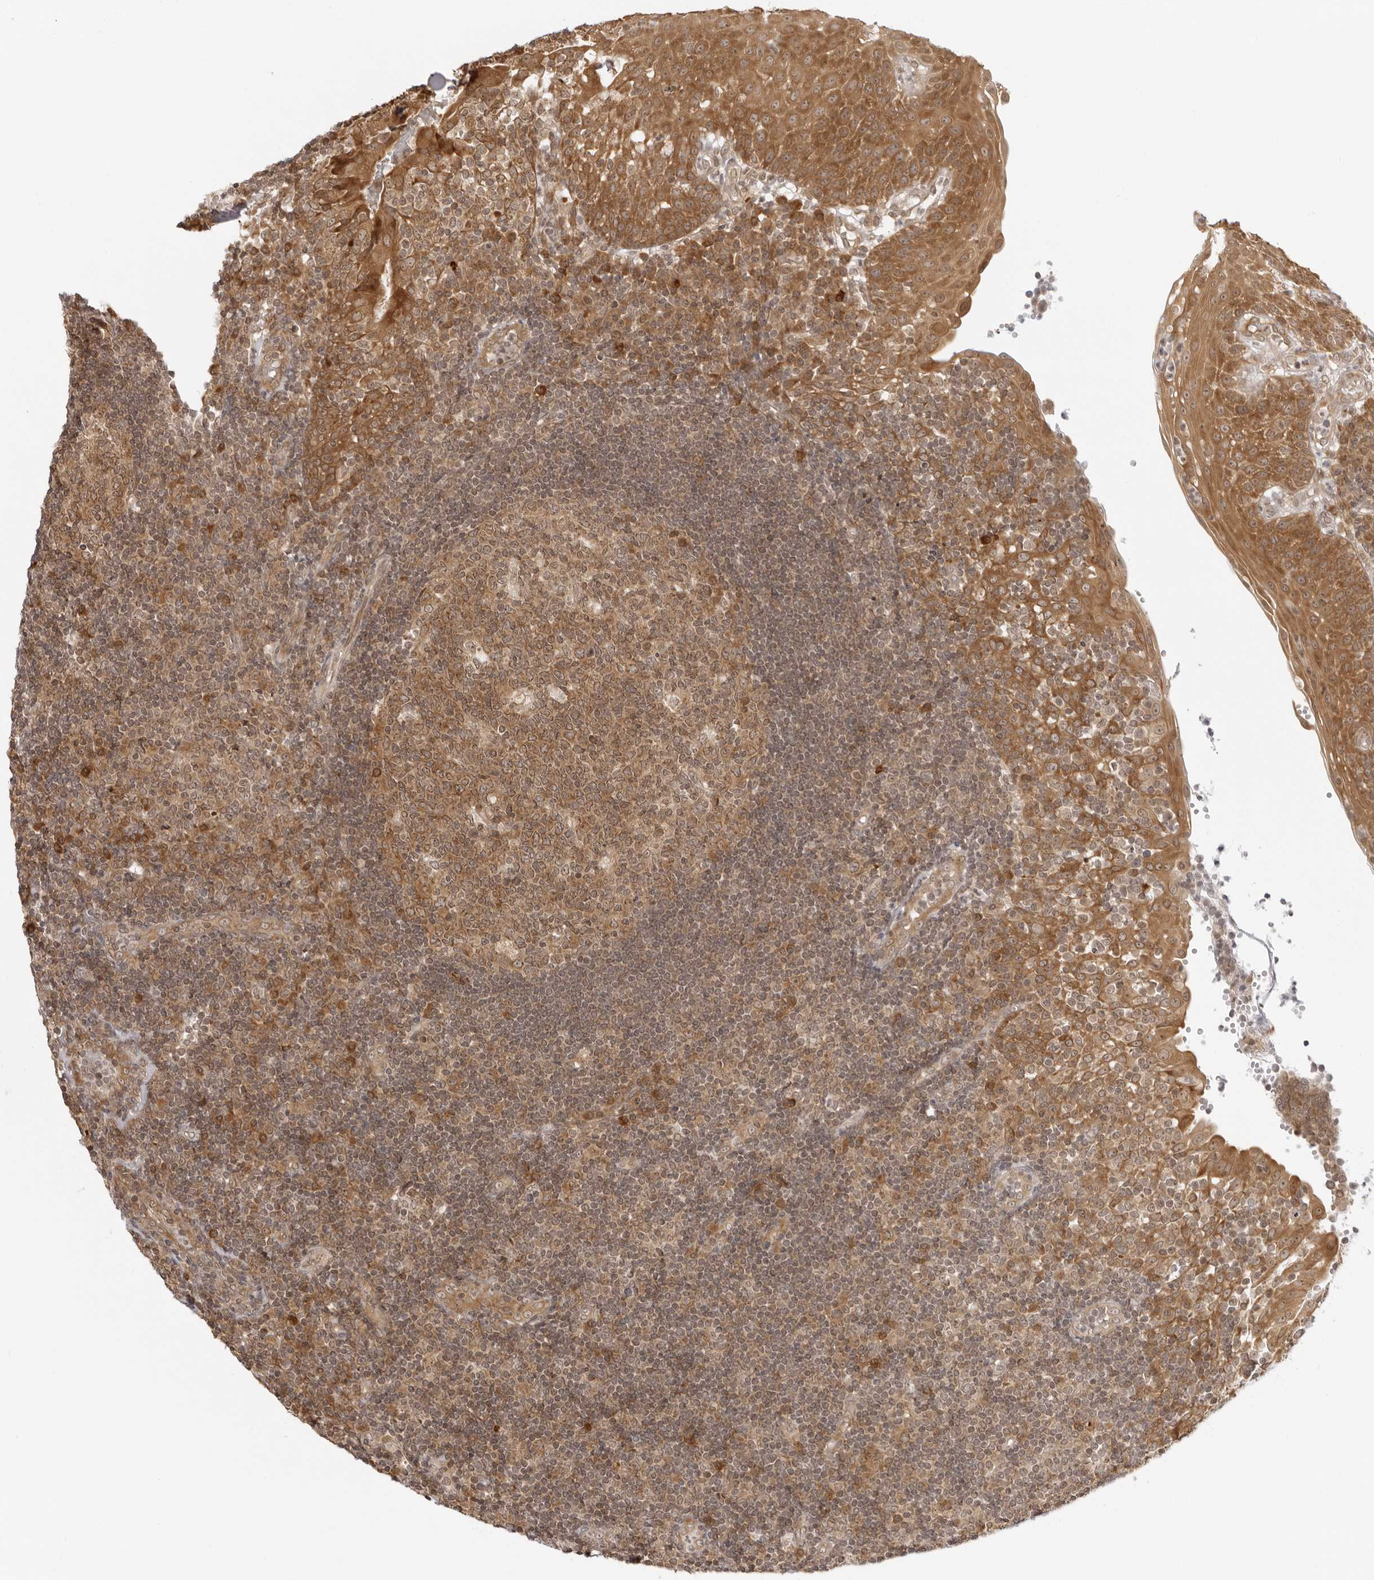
{"staining": {"intensity": "moderate", "quantity": ">75%", "location": "cytoplasmic/membranous,nuclear"}, "tissue": "tonsil", "cell_type": "Germinal center cells", "image_type": "normal", "snomed": [{"axis": "morphology", "description": "Normal tissue, NOS"}, {"axis": "topography", "description": "Tonsil"}], "caption": "This photomicrograph shows normal tonsil stained with immunohistochemistry (IHC) to label a protein in brown. The cytoplasmic/membranous,nuclear of germinal center cells show moderate positivity for the protein. Nuclei are counter-stained blue.", "gene": "PRRC2C", "patient": {"sex": "female", "age": 40}}